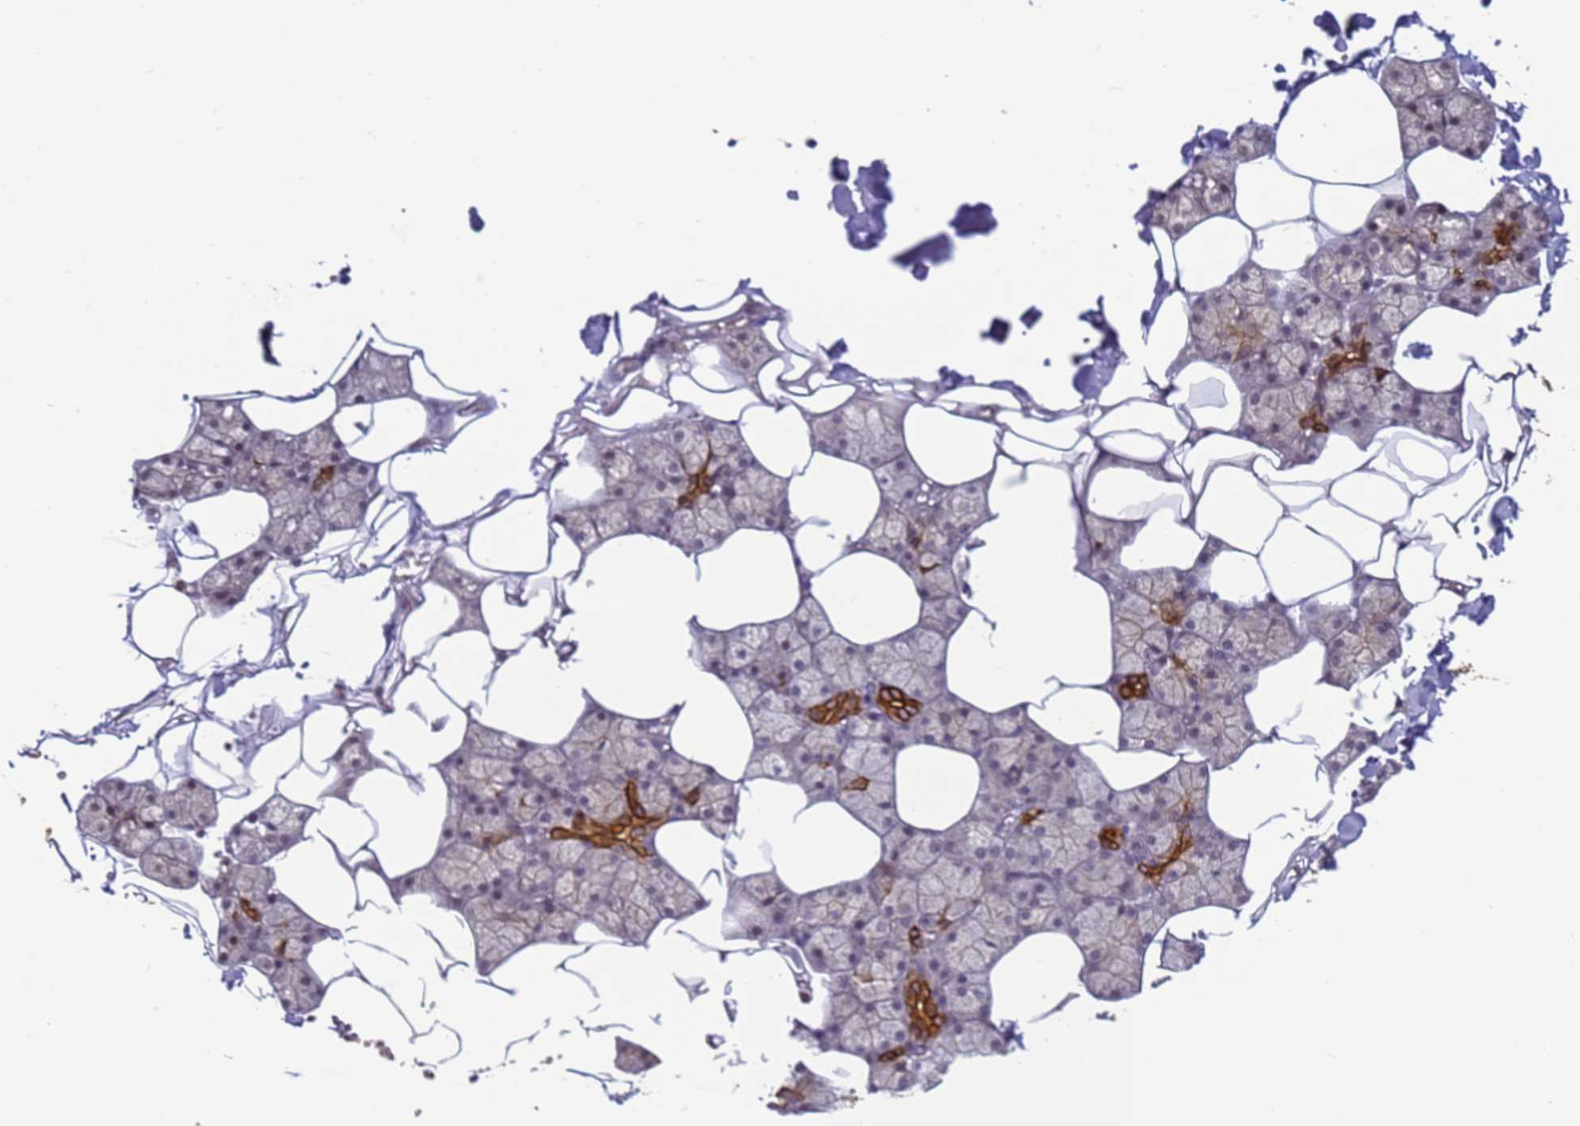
{"staining": {"intensity": "strong", "quantity": "25%-75%", "location": "cytoplasmic/membranous"}, "tissue": "salivary gland", "cell_type": "Glandular cells", "image_type": "normal", "snomed": [{"axis": "morphology", "description": "Normal tissue, NOS"}, {"axis": "topography", "description": "Salivary gland"}], "caption": "Salivary gland stained with DAB (3,3'-diaminobenzidine) IHC displays high levels of strong cytoplasmic/membranous positivity in about 25%-75% of glandular cells.", "gene": "VWA3A", "patient": {"sex": "male", "age": 62}}